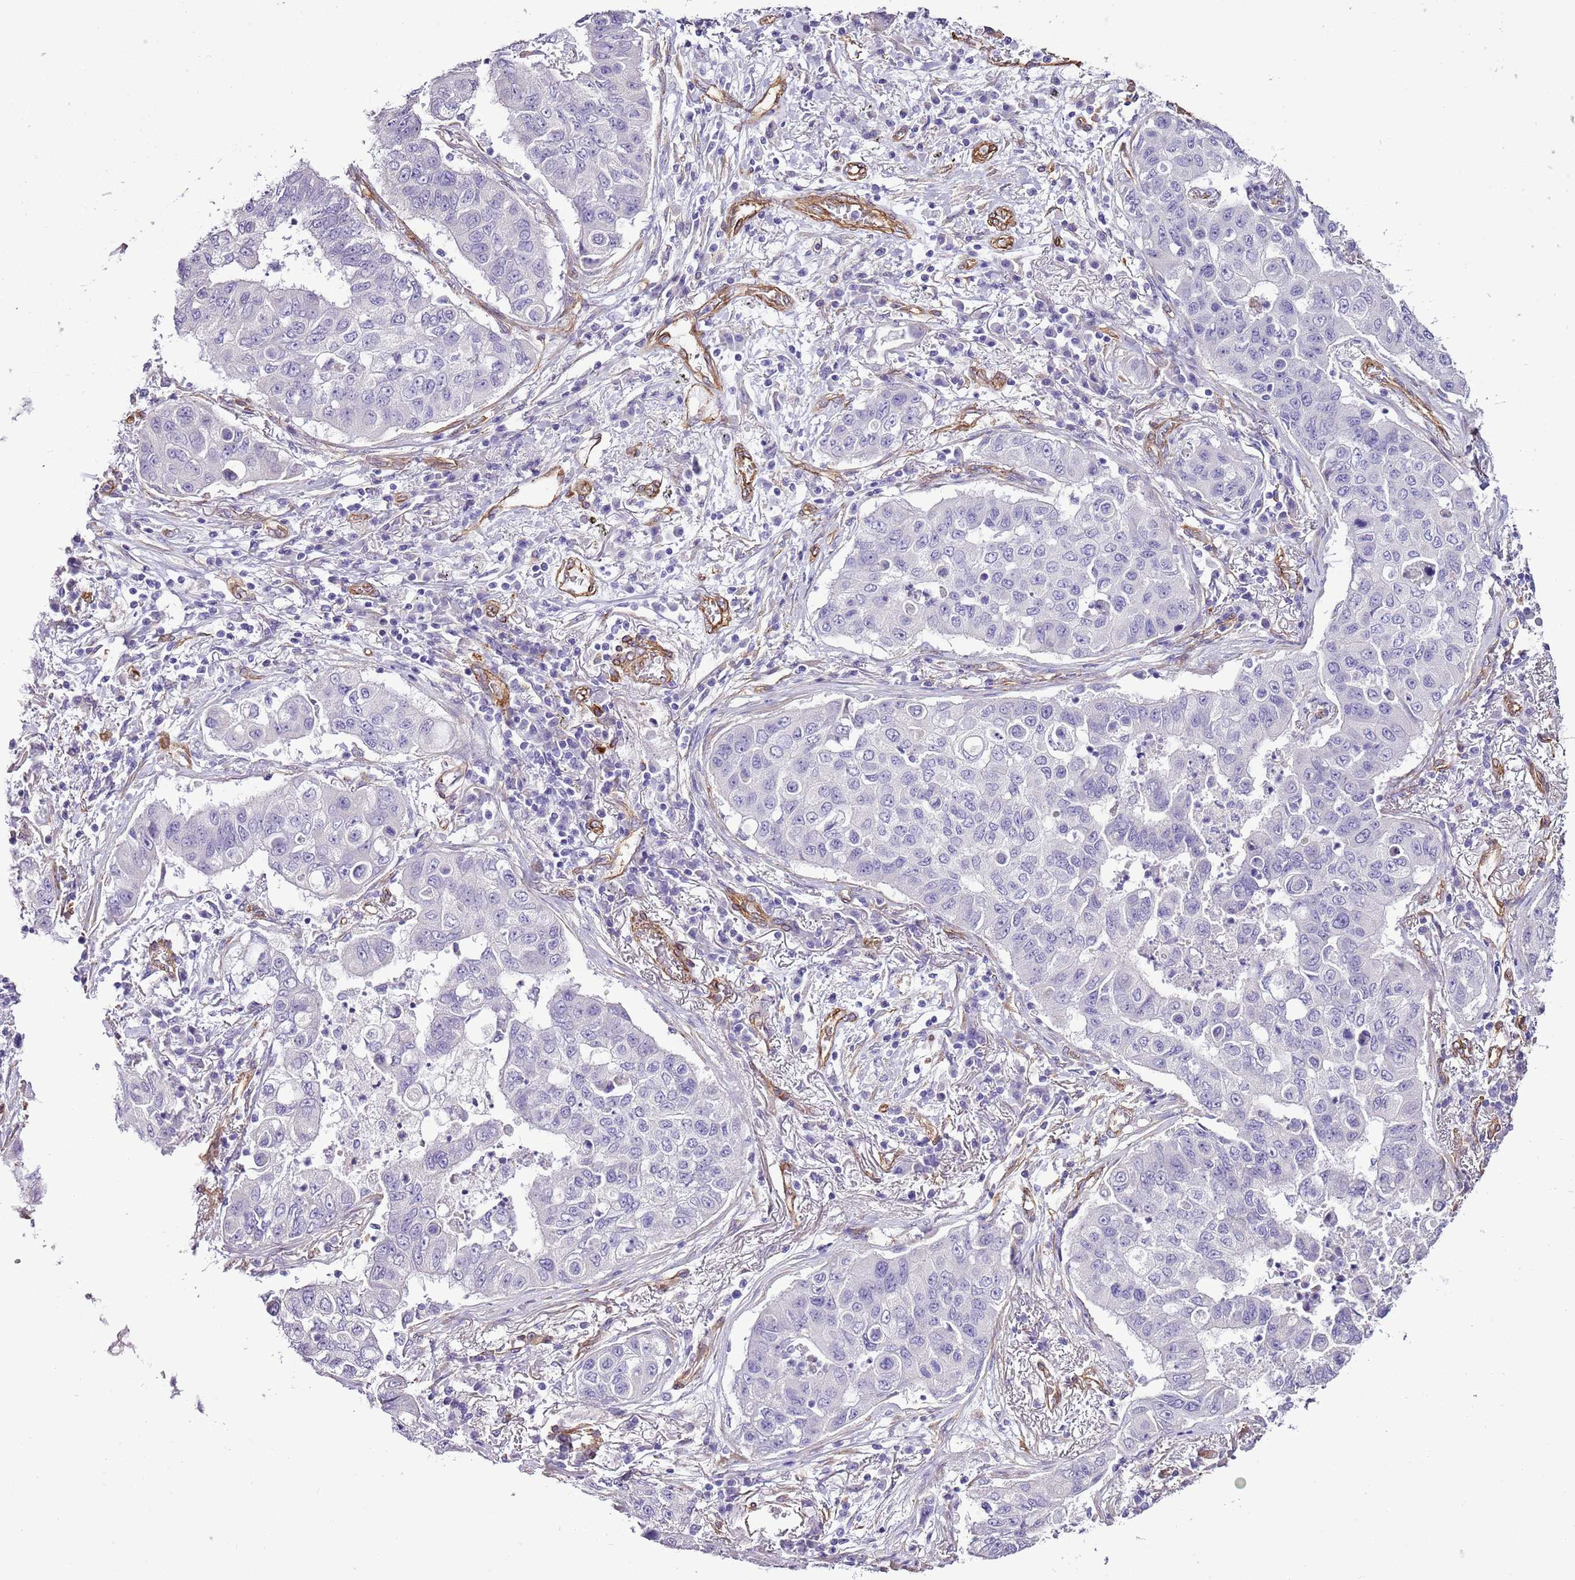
{"staining": {"intensity": "negative", "quantity": "none", "location": "none"}, "tissue": "lung cancer", "cell_type": "Tumor cells", "image_type": "cancer", "snomed": [{"axis": "morphology", "description": "Squamous cell carcinoma, NOS"}, {"axis": "topography", "description": "Lung"}], "caption": "This is an immunohistochemistry photomicrograph of lung squamous cell carcinoma. There is no positivity in tumor cells.", "gene": "CTDSPL", "patient": {"sex": "male", "age": 74}}